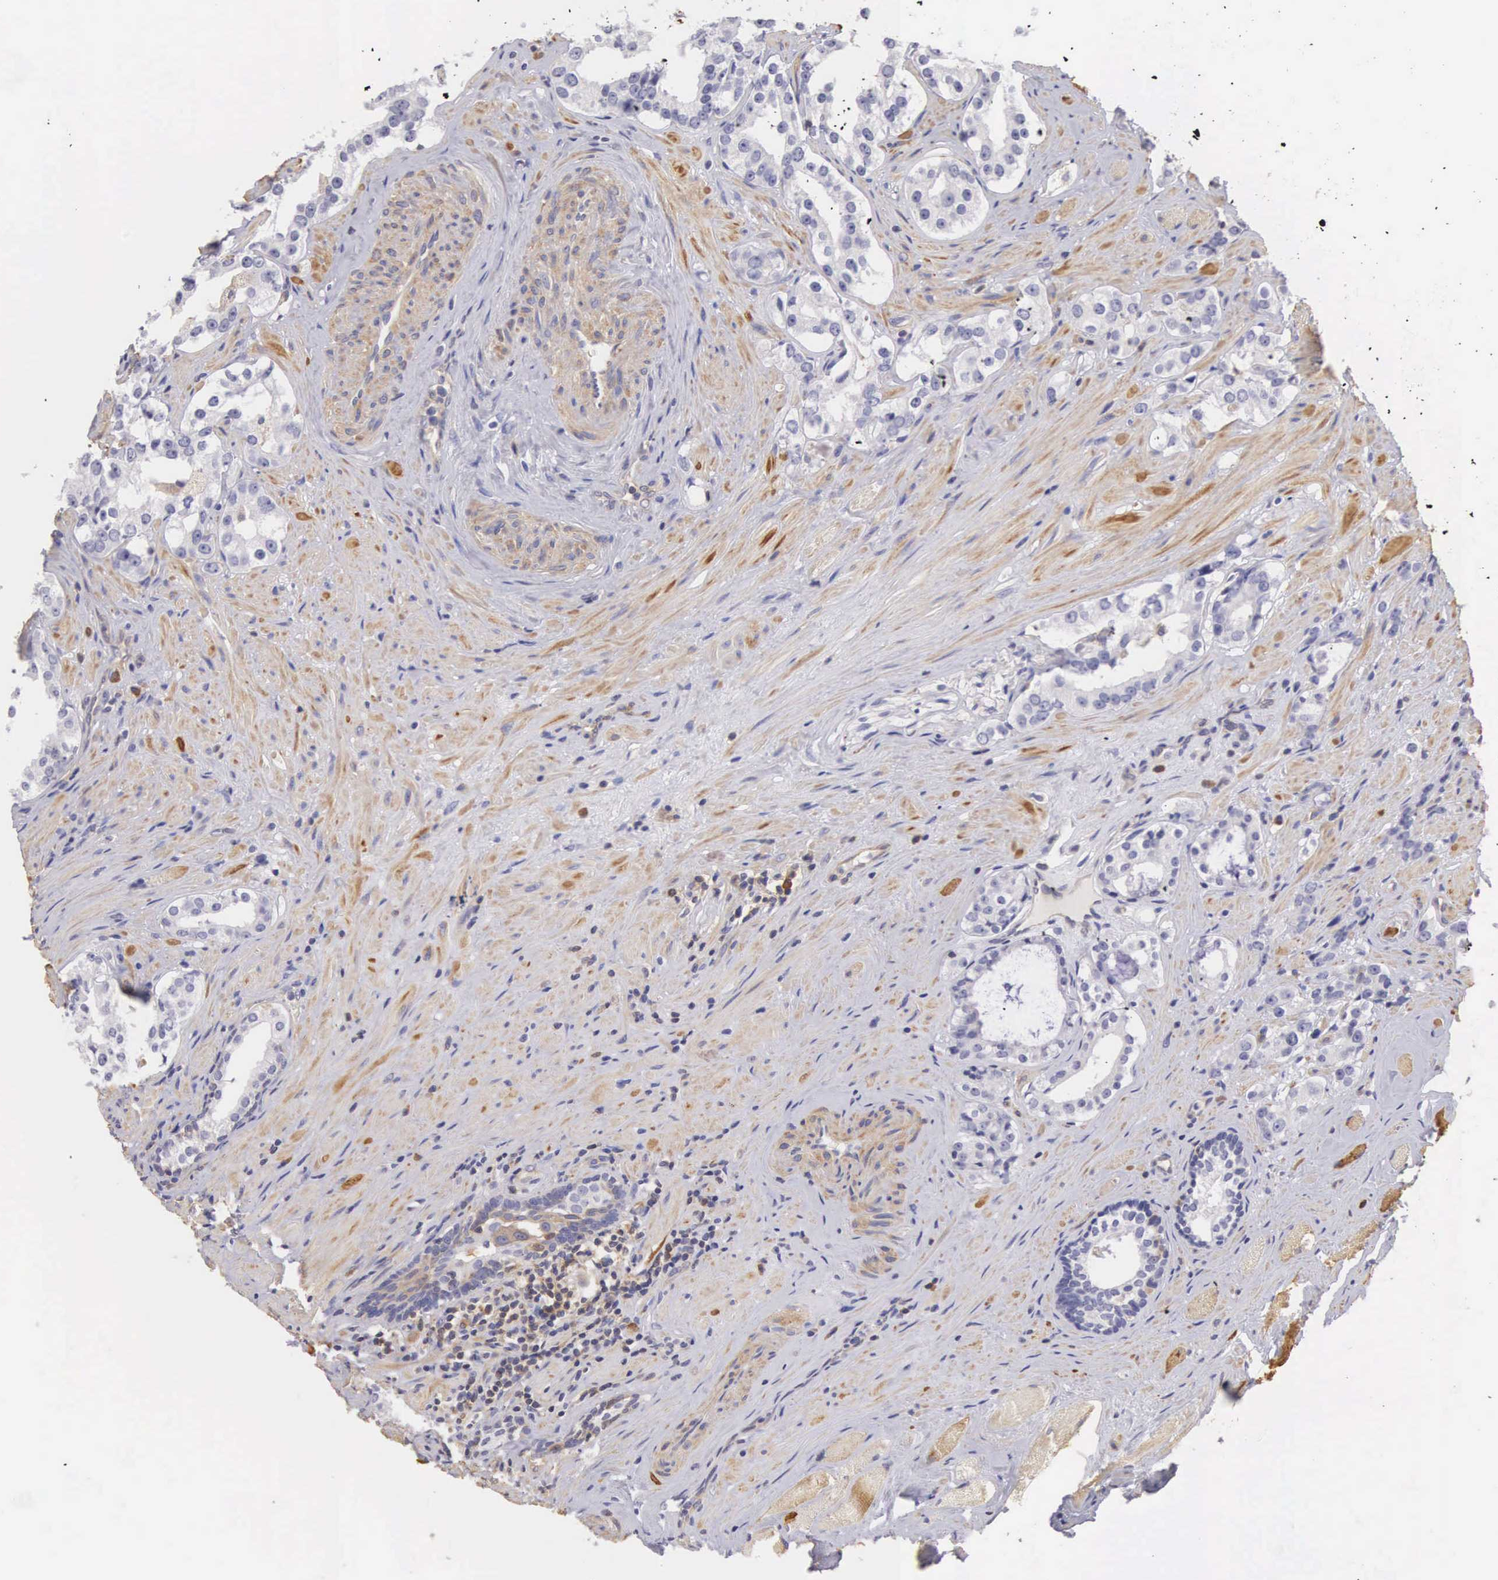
{"staining": {"intensity": "negative", "quantity": "none", "location": "none"}, "tissue": "prostate cancer", "cell_type": "Tumor cells", "image_type": "cancer", "snomed": [{"axis": "morphology", "description": "Adenocarcinoma, Medium grade"}, {"axis": "topography", "description": "Prostate"}], "caption": "Immunohistochemical staining of prostate cancer shows no significant expression in tumor cells. The staining was performed using DAB (3,3'-diaminobenzidine) to visualize the protein expression in brown, while the nuclei were stained in blue with hematoxylin (Magnification: 20x).", "gene": "OSBPL3", "patient": {"sex": "male", "age": 73}}